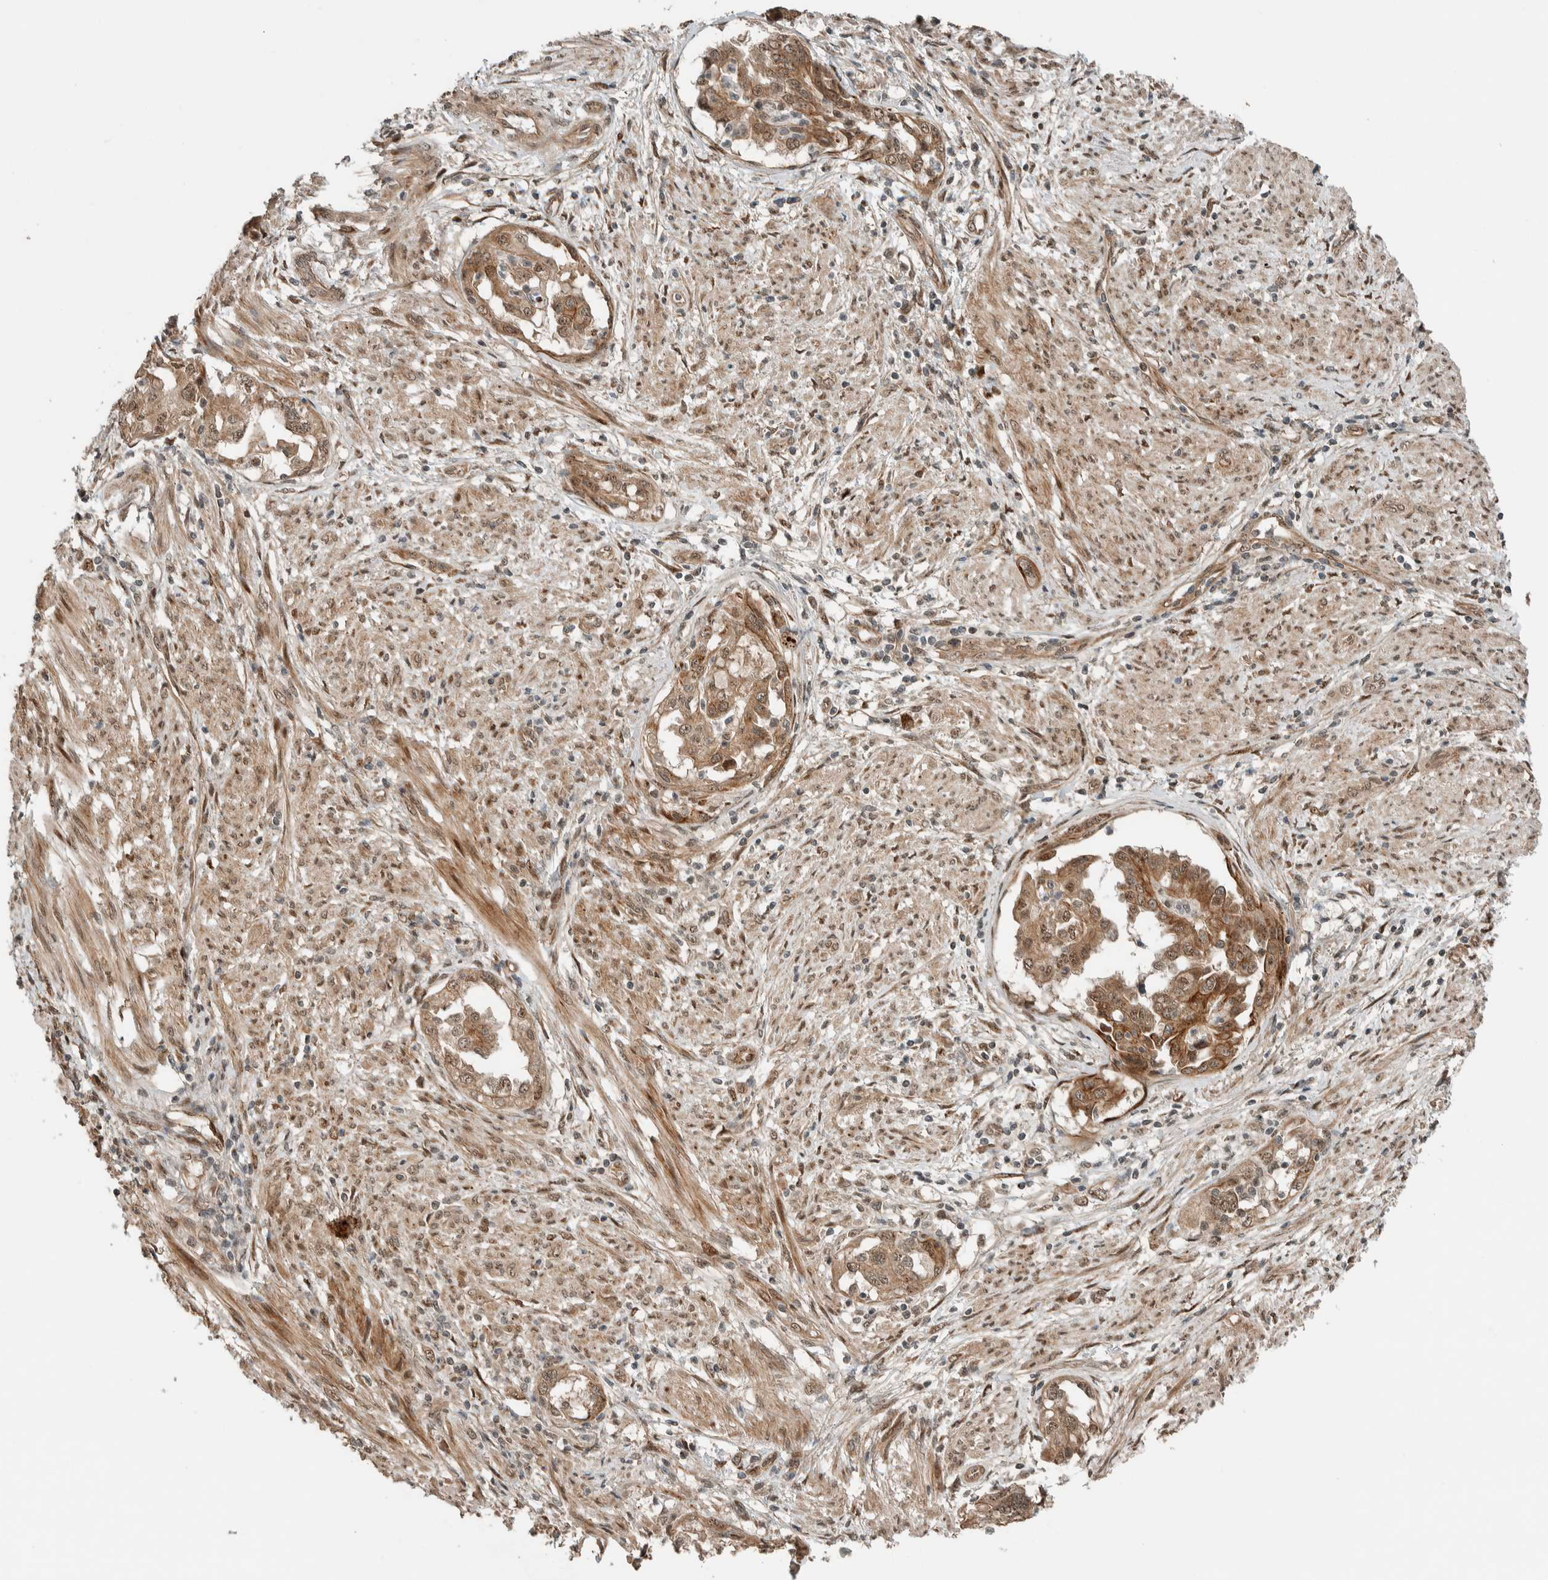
{"staining": {"intensity": "moderate", "quantity": ">75%", "location": "cytoplasmic/membranous,nuclear"}, "tissue": "endometrial cancer", "cell_type": "Tumor cells", "image_type": "cancer", "snomed": [{"axis": "morphology", "description": "Adenocarcinoma, NOS"}, {"axis": "topography", "description": "Endometrium"}], "caption": "There is medium levels of moderate cytoplasmic/membranous and nuclear positivity in tumor cells of endometrial cancer (adenocarcinoma), as demonstrated by immunohistochemical staining (brown color).", "gene": "STXBP4", "patient": {"sex": "female", "age": 85}}